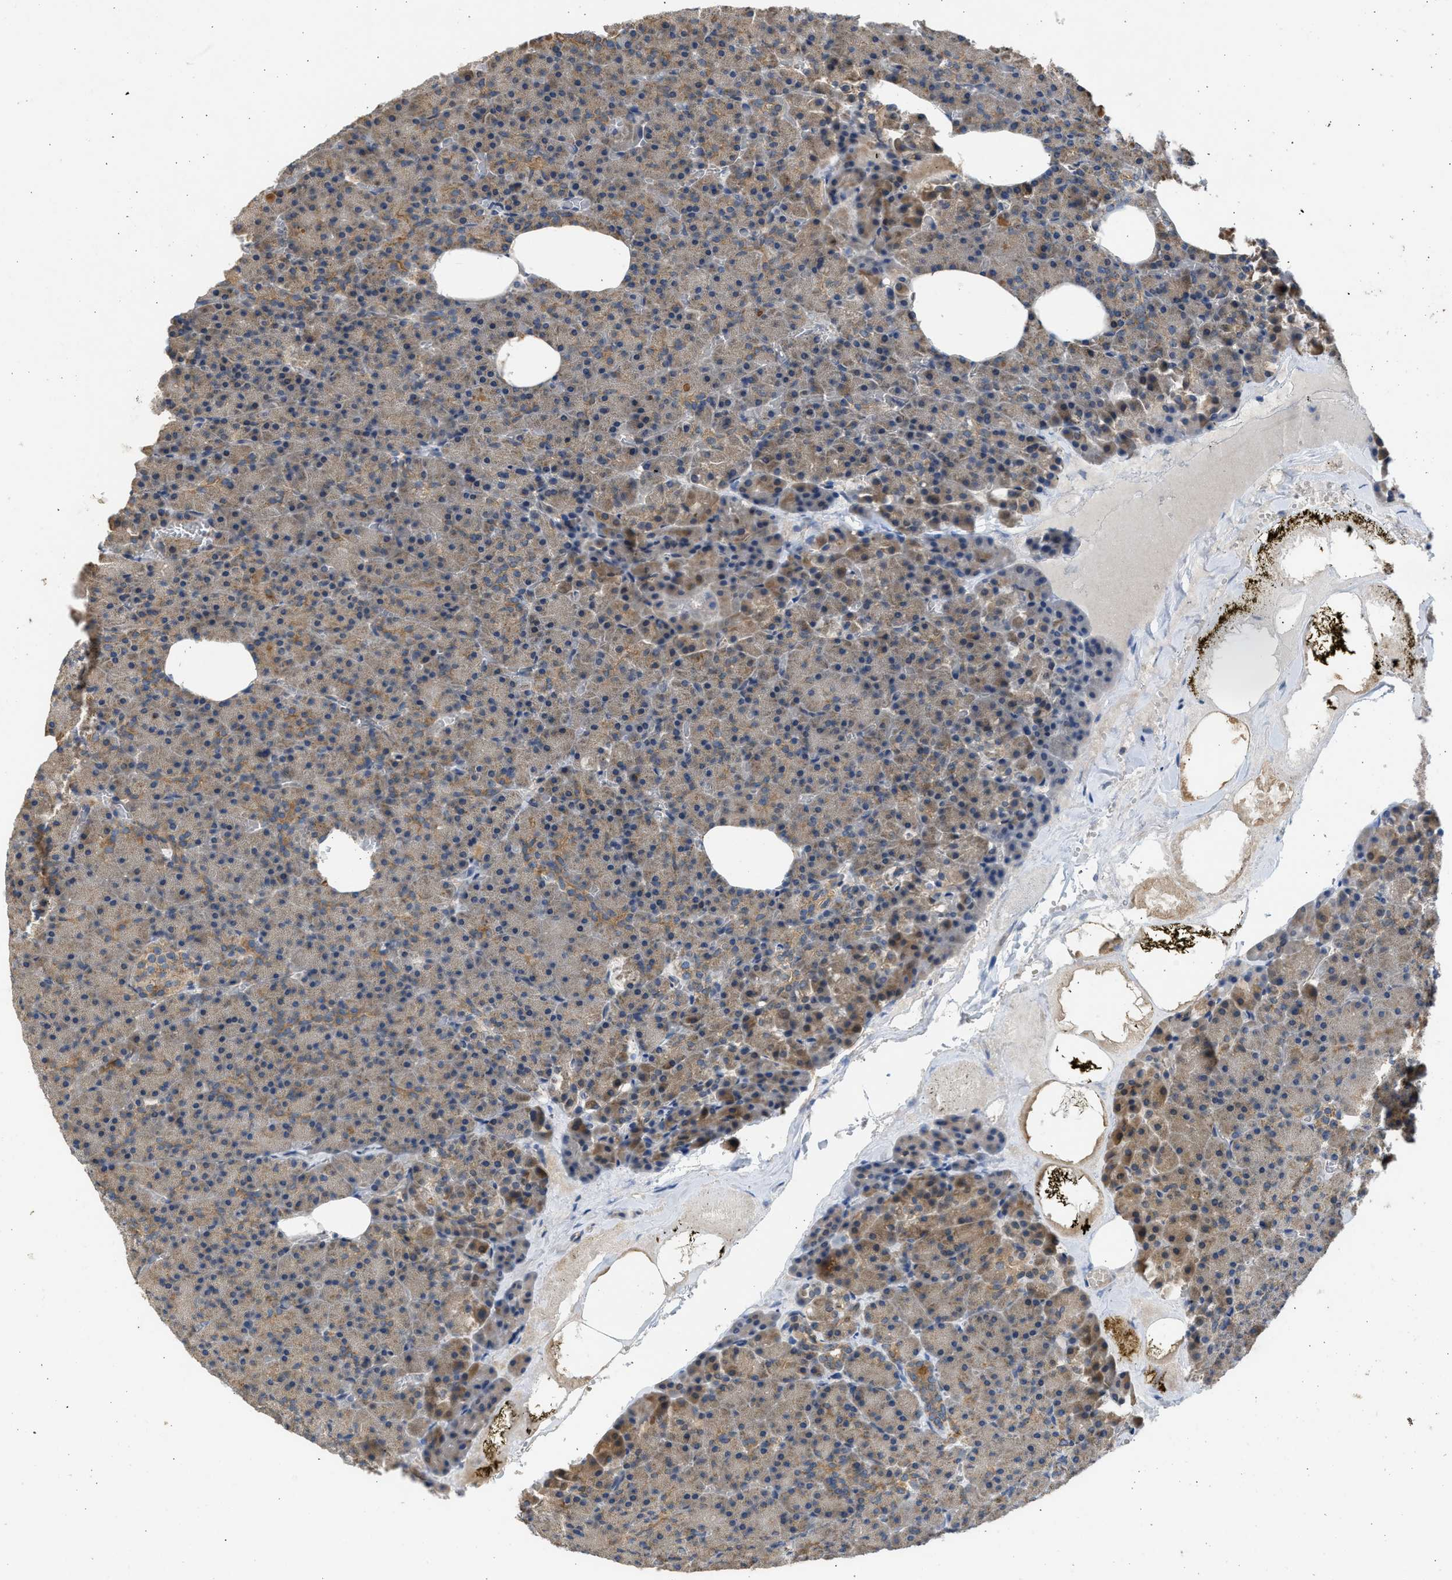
{"staining": {"intensity": "moderate", "quantity": "<25%", "location": "cytoplasmic/membranous"}, "tissue": "pancreas", "cell_type": "Exocrine glandular cells", "image_type": "normal", "snomed": [{"axis": "morphology", "description": "Normal tissue, NOS"}, {"axis": "morphology", "description": "Carcinoid, malignant, NOS"}, {"axis": "topography", "description": "Pancreas"}], "caption": "Immunohistochemistry photomicrograph of unremarkable human pancreas stained for a protein (brown), which displays low levels of moderate cytoplasmic/membranous positivity in about <25% of exocrine glandular cells.", "gene": "CYP1A1", "patient": {"sex": "female", "age": 35}}